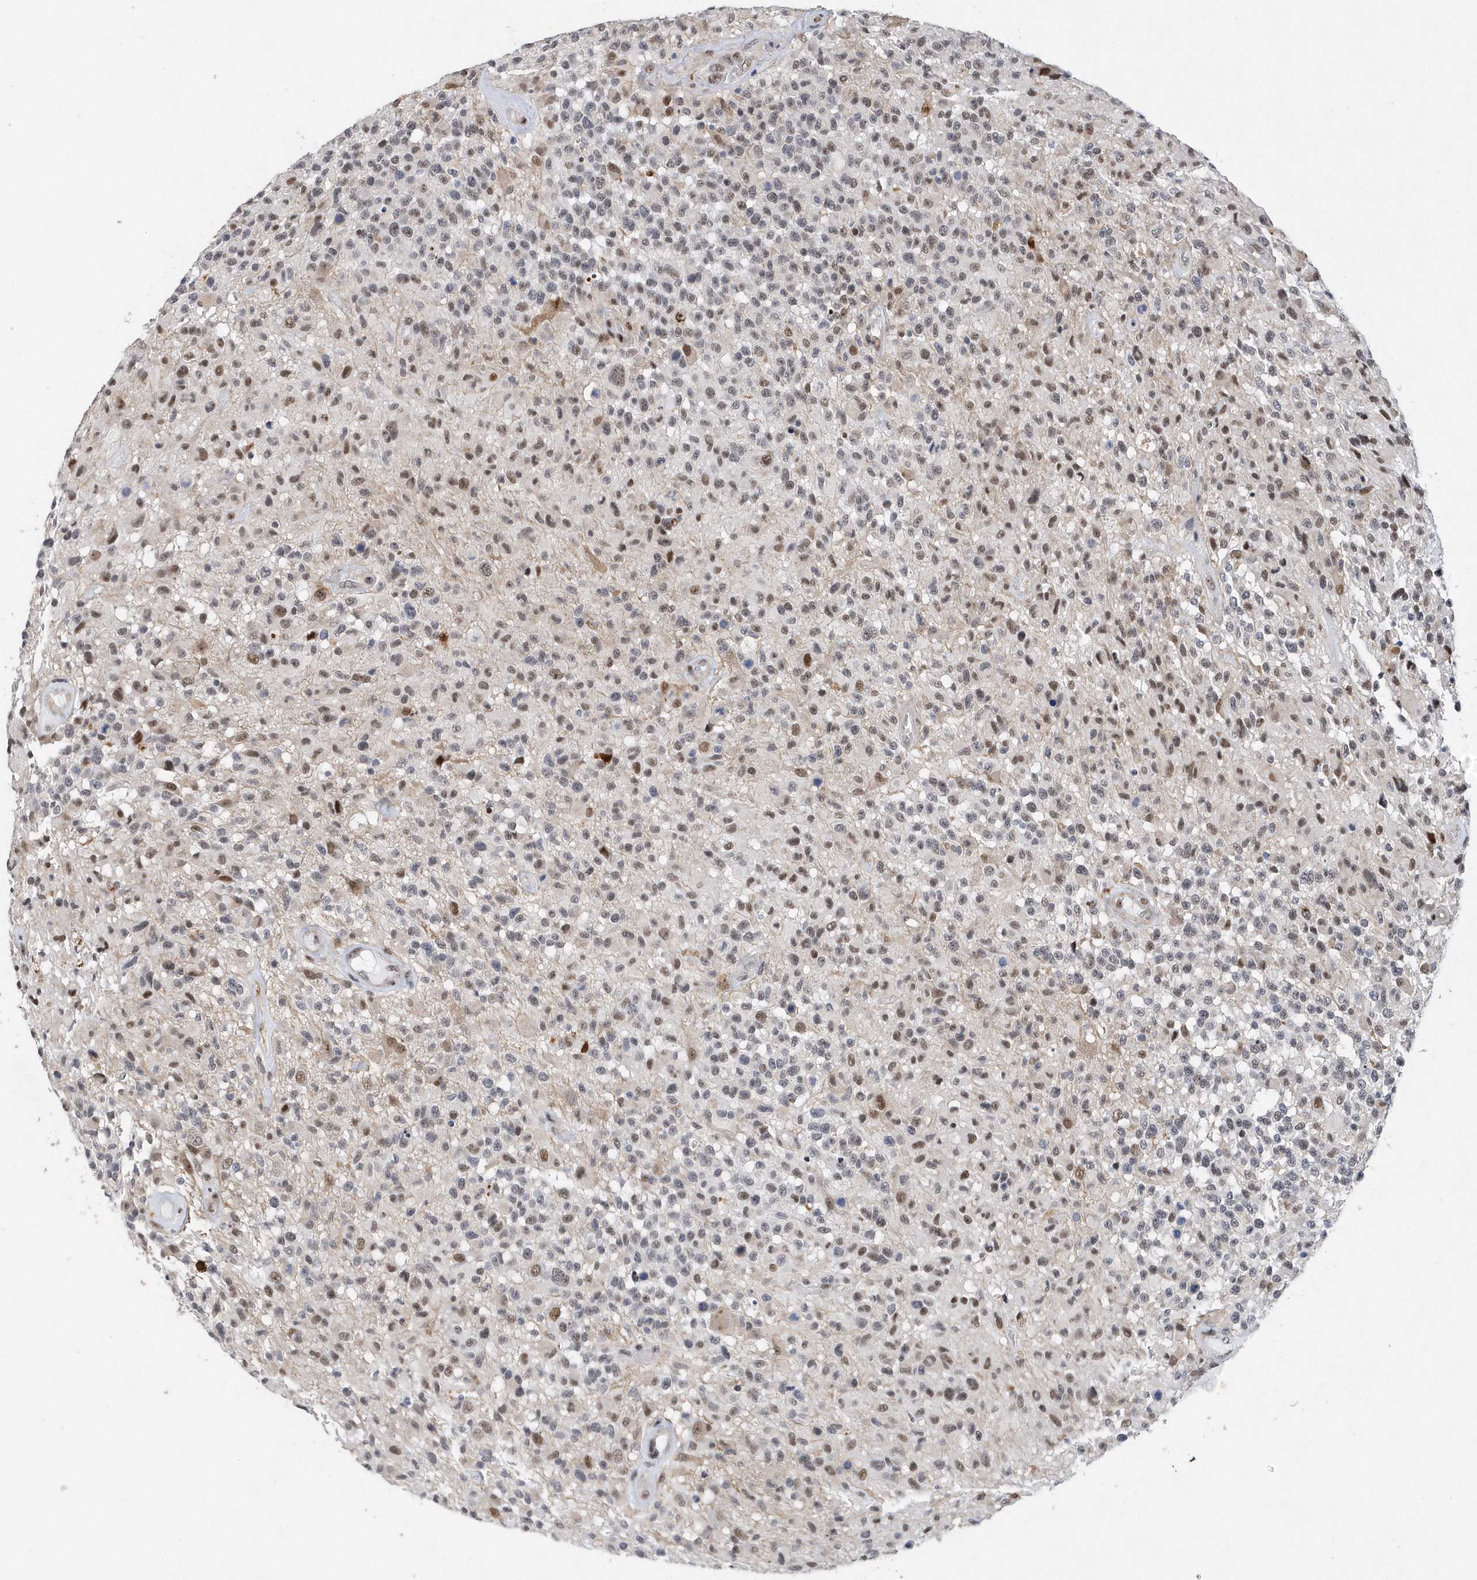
{"staining": {"intensity": "moderate", "quantity": "<25%", "location": "nuclear"}, "tissue": "glioma", "cell_type": "Tumor cells", "image_type": "cancer", "snomed": [{"axis": "morphology", "description": "Glioma, malignant, High grade"}, {"axis": "morphology", "description": "Glioblastoma, NOS"}, {"axis": "topography", "description": "Brain"}], "caption": "Protein positivity by IHC displays moderate nuclear positivity in about <25% of tumor cells in glioma.", "gene": "RPP30", "patient": {"sex": "male", "age": 60}}